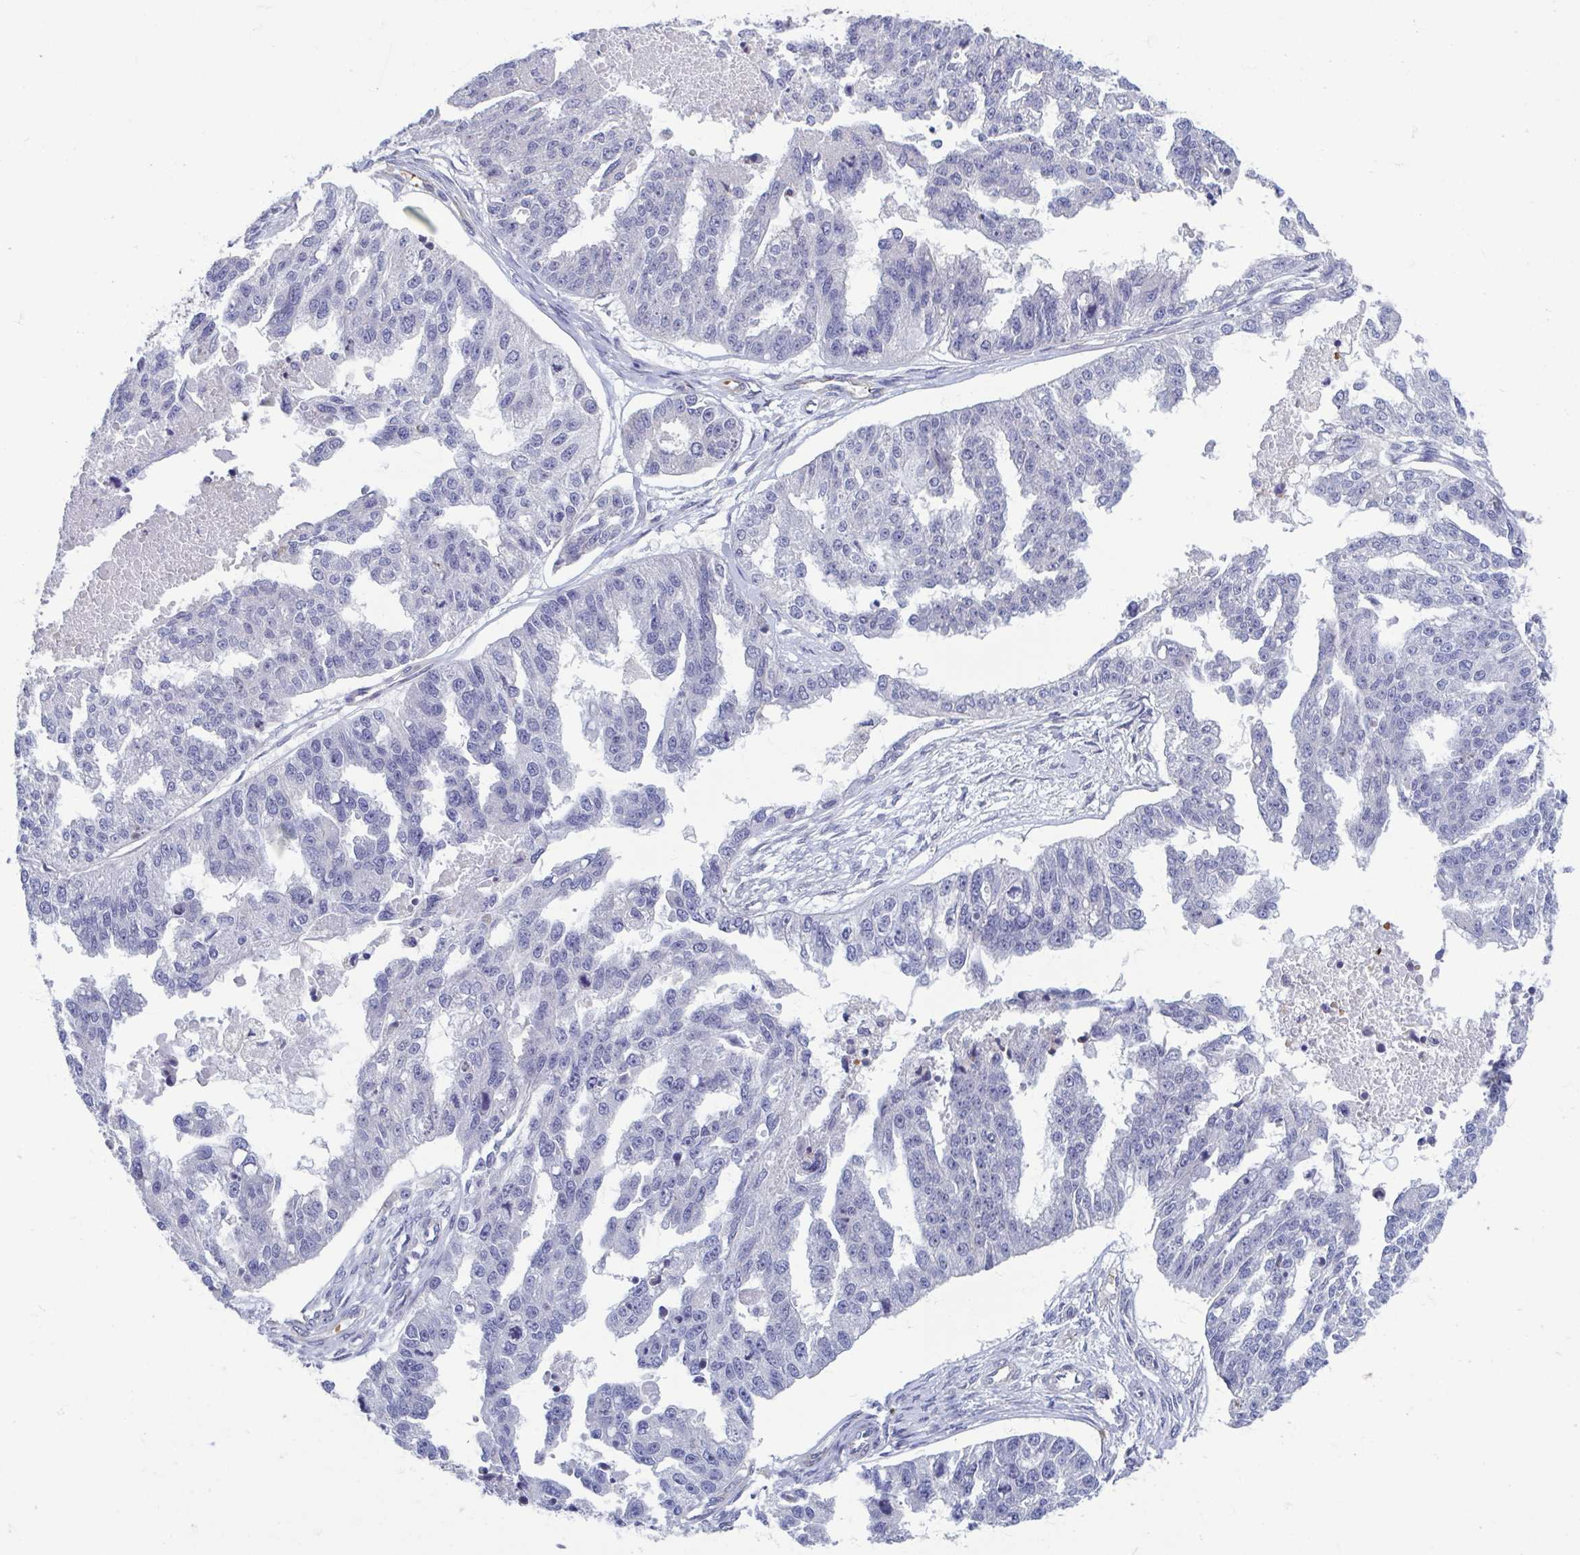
{"staining": {"intensity": "negative", "quantity": "none", "location": "none"}, "tissue": "ovarian cancer", "cell_type": "Tumor cells", "image_type": "cancer", "snomed": [{"axis": "morphology", "description": "Cystadenocarcinoma, serous, NOS"}, {"axis": "topography", "description": "Ovary"}], "caption": "An immunohistochemistry photomicrograph of ovarian serous cystadenocarcinoma is shown. There is no staining in tumor cells of ovarian serous cystadenocarcinoma.", "gene": "LRRC38", "patient": {"sex": "female", "age": 58}}